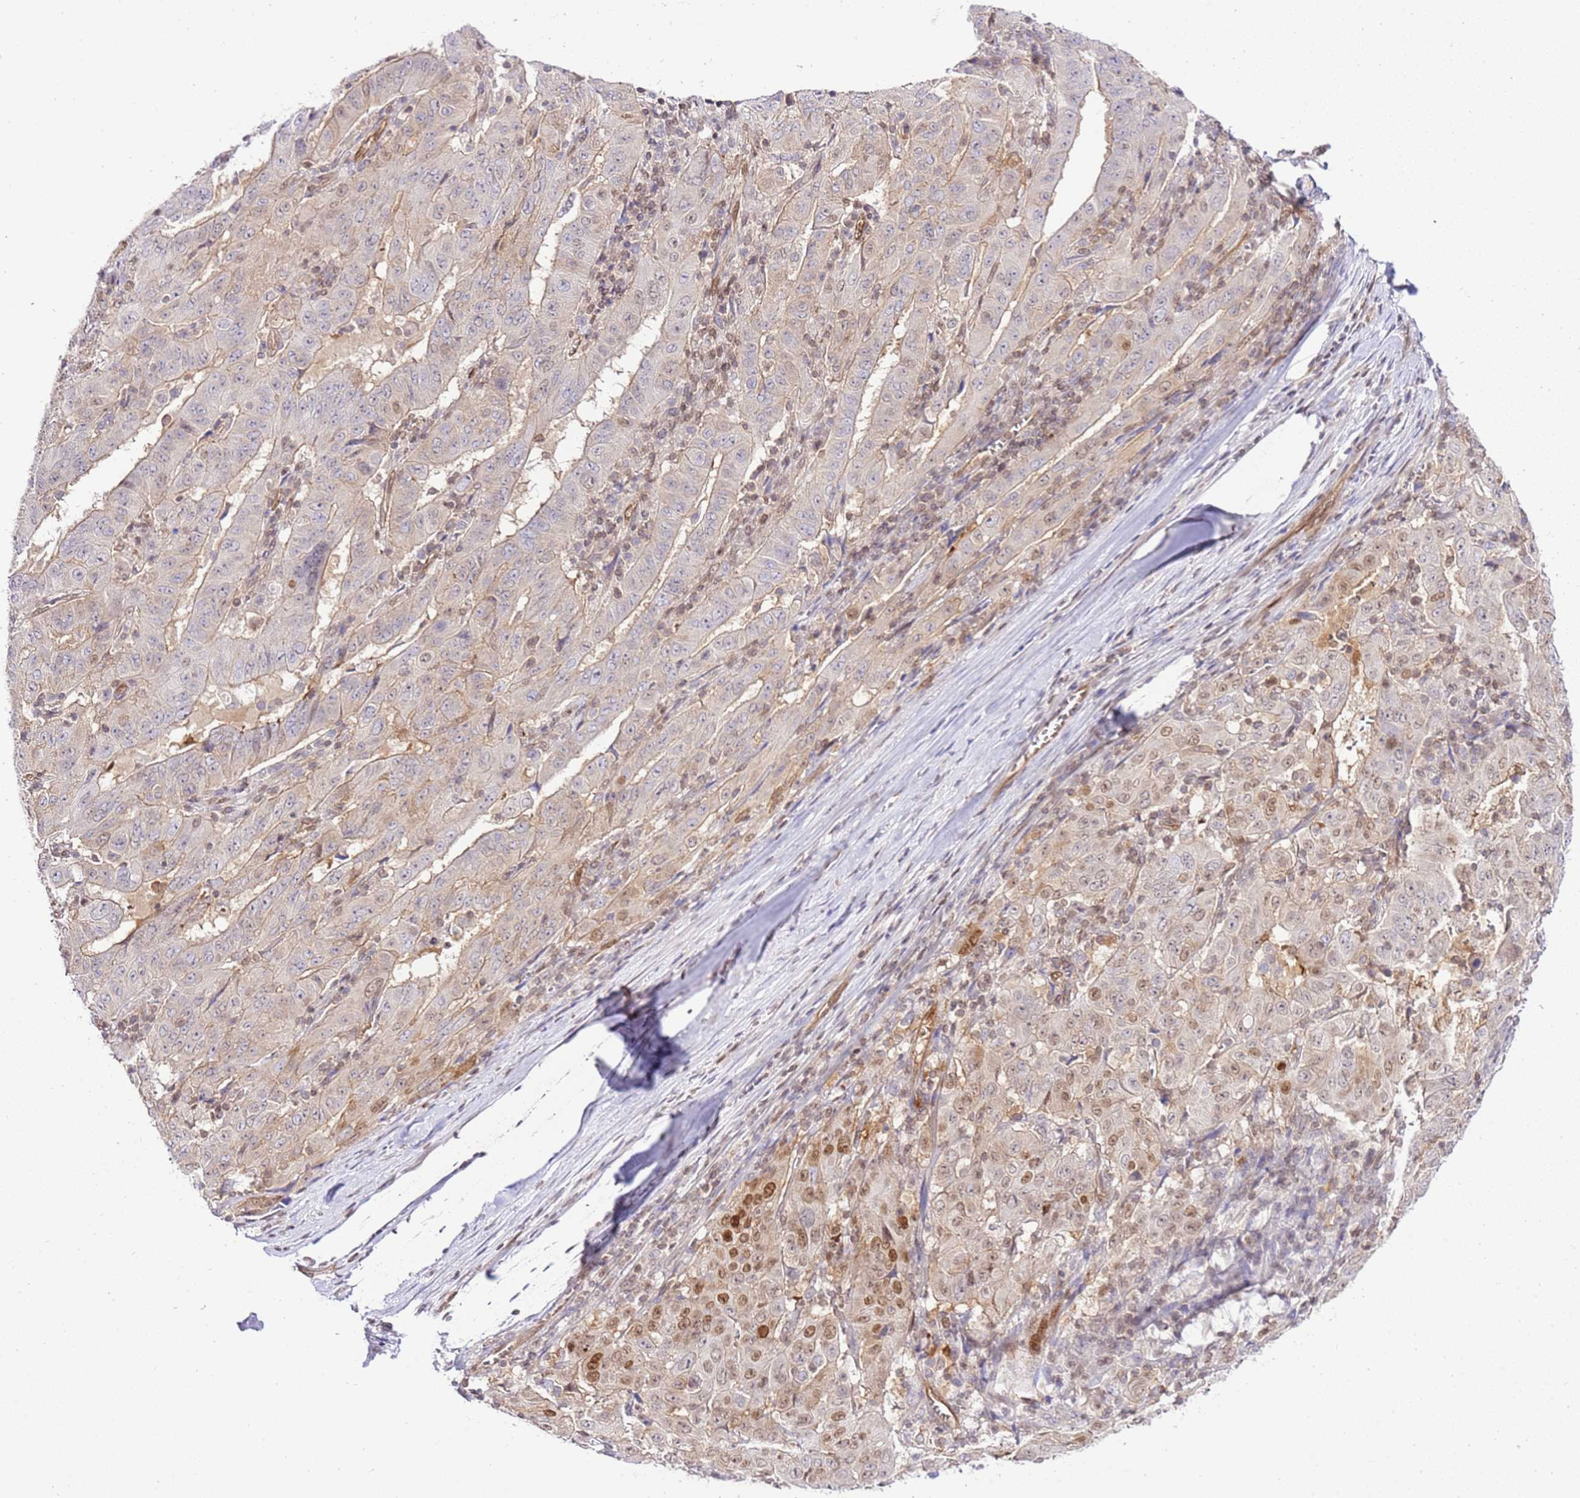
{"staining": {"intensity": "moderate", "quantity": "<25%", "location": "nuclear"}, "tissue": "pancreatic cancer", "cell_type": "Tumor cells", "image_type": "cancer", "snomed": [{"axis": "morphology", "description": "Adenocarcinoma, NOS"}, {"axis": "topography", "description": "Pancreas"}], "caption": "Immunohistochemical staining of adenocarcinoma (pancreatic) exhibits low levels of moderate nuclear protein positivity in about <25% of tumor cells.", "gene": "TRIM37", "patient": {"sex": "male", "age": 63}}